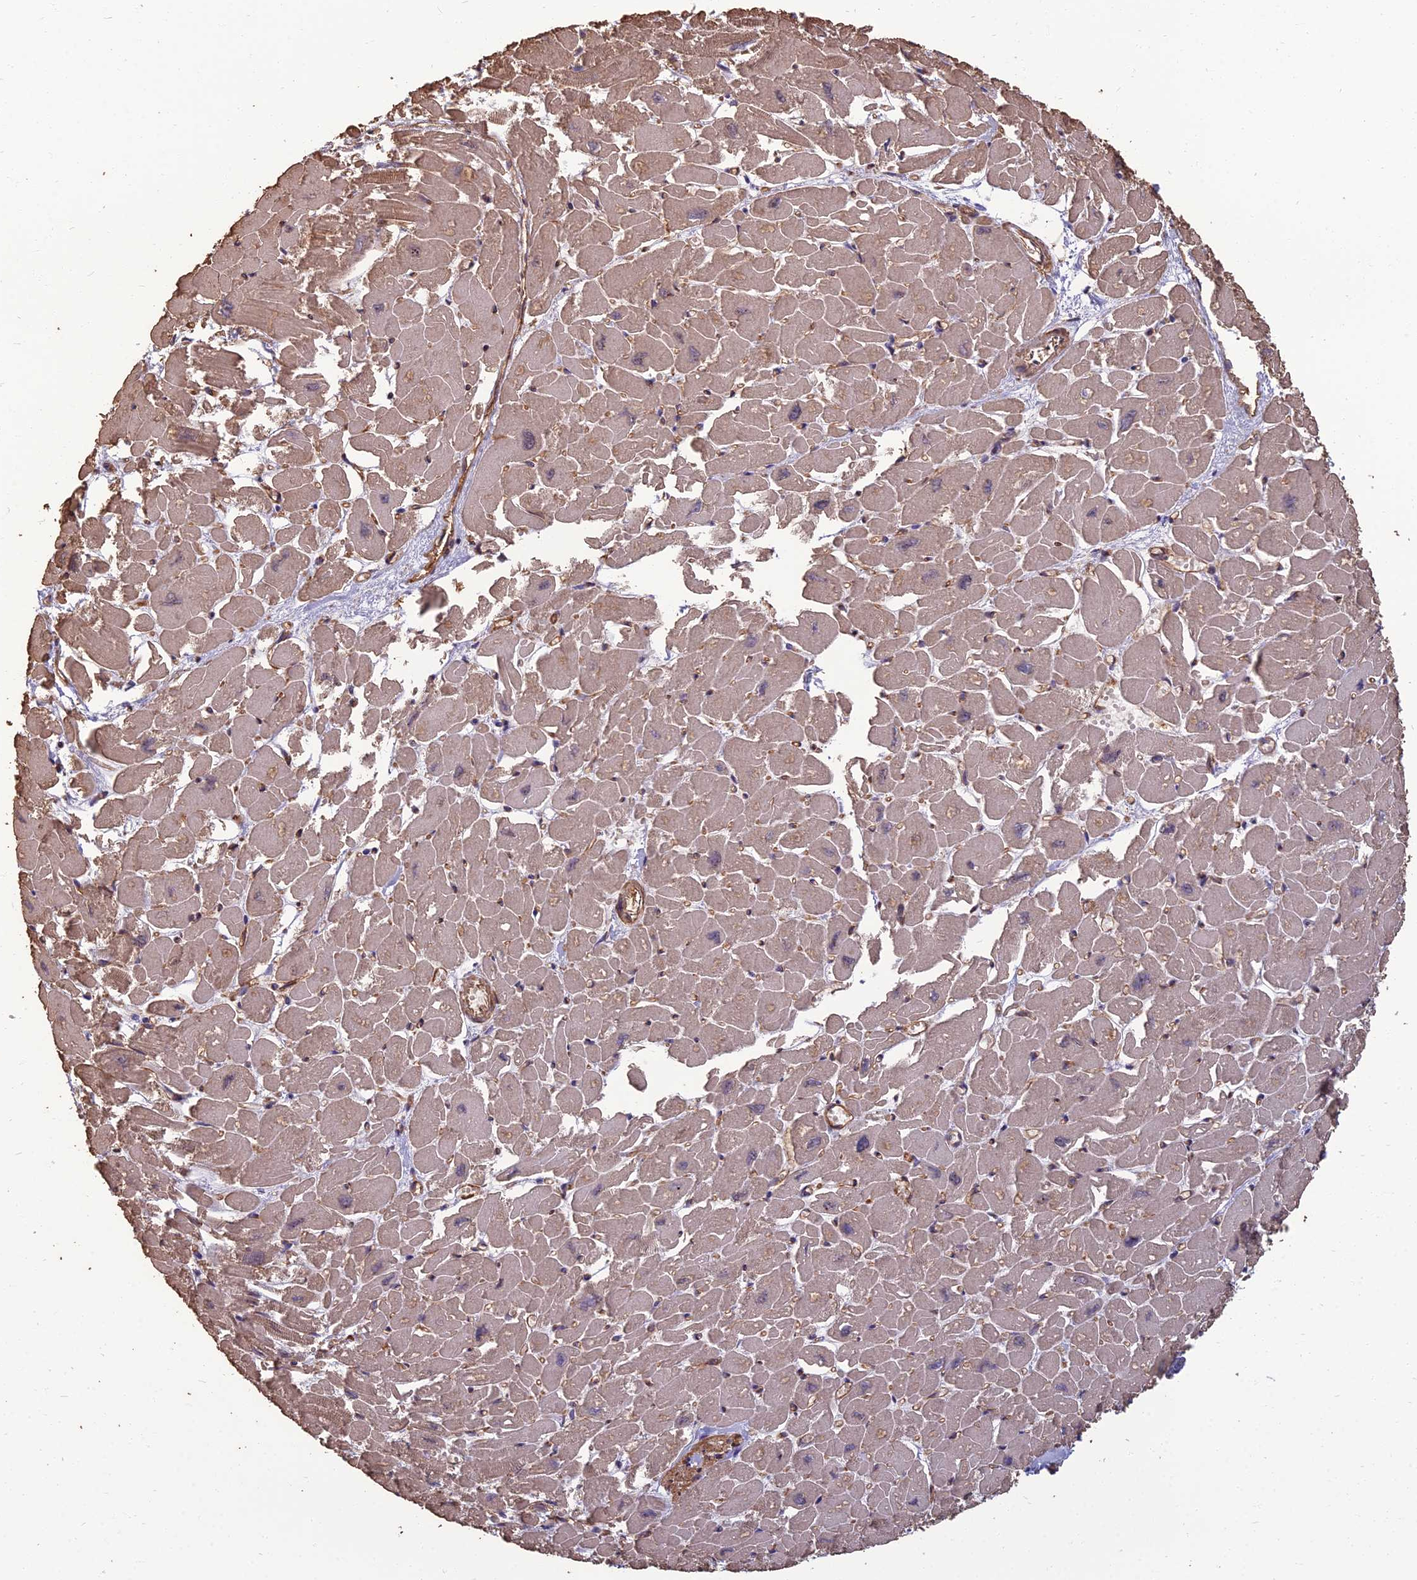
{"staining": {"intensity": "weak", "quantity": ">75%", "location": "cytoplasmic/membranous"}, "tissue": "heart muscle", "cell_type": "Cardiomyocytes", "image_type": "normal", "snomed": [{"axis": "morphology", "description": "Normal tissue, NOS"}, {"axis": "topography", "description": "Heart"}], "caption": "Weak cytoplasmic/membranous protein positivity is present in about >75% of cardiomyocytes in heart muscle. The staining is performed using DAB (3,3'-diaminobenzidine) brown chromogen to label protein expression. The nuclei are counter-stained blue using hematoxylin.", "gene": "WDR24", "patient": {"sex": "male", "age": 54}}